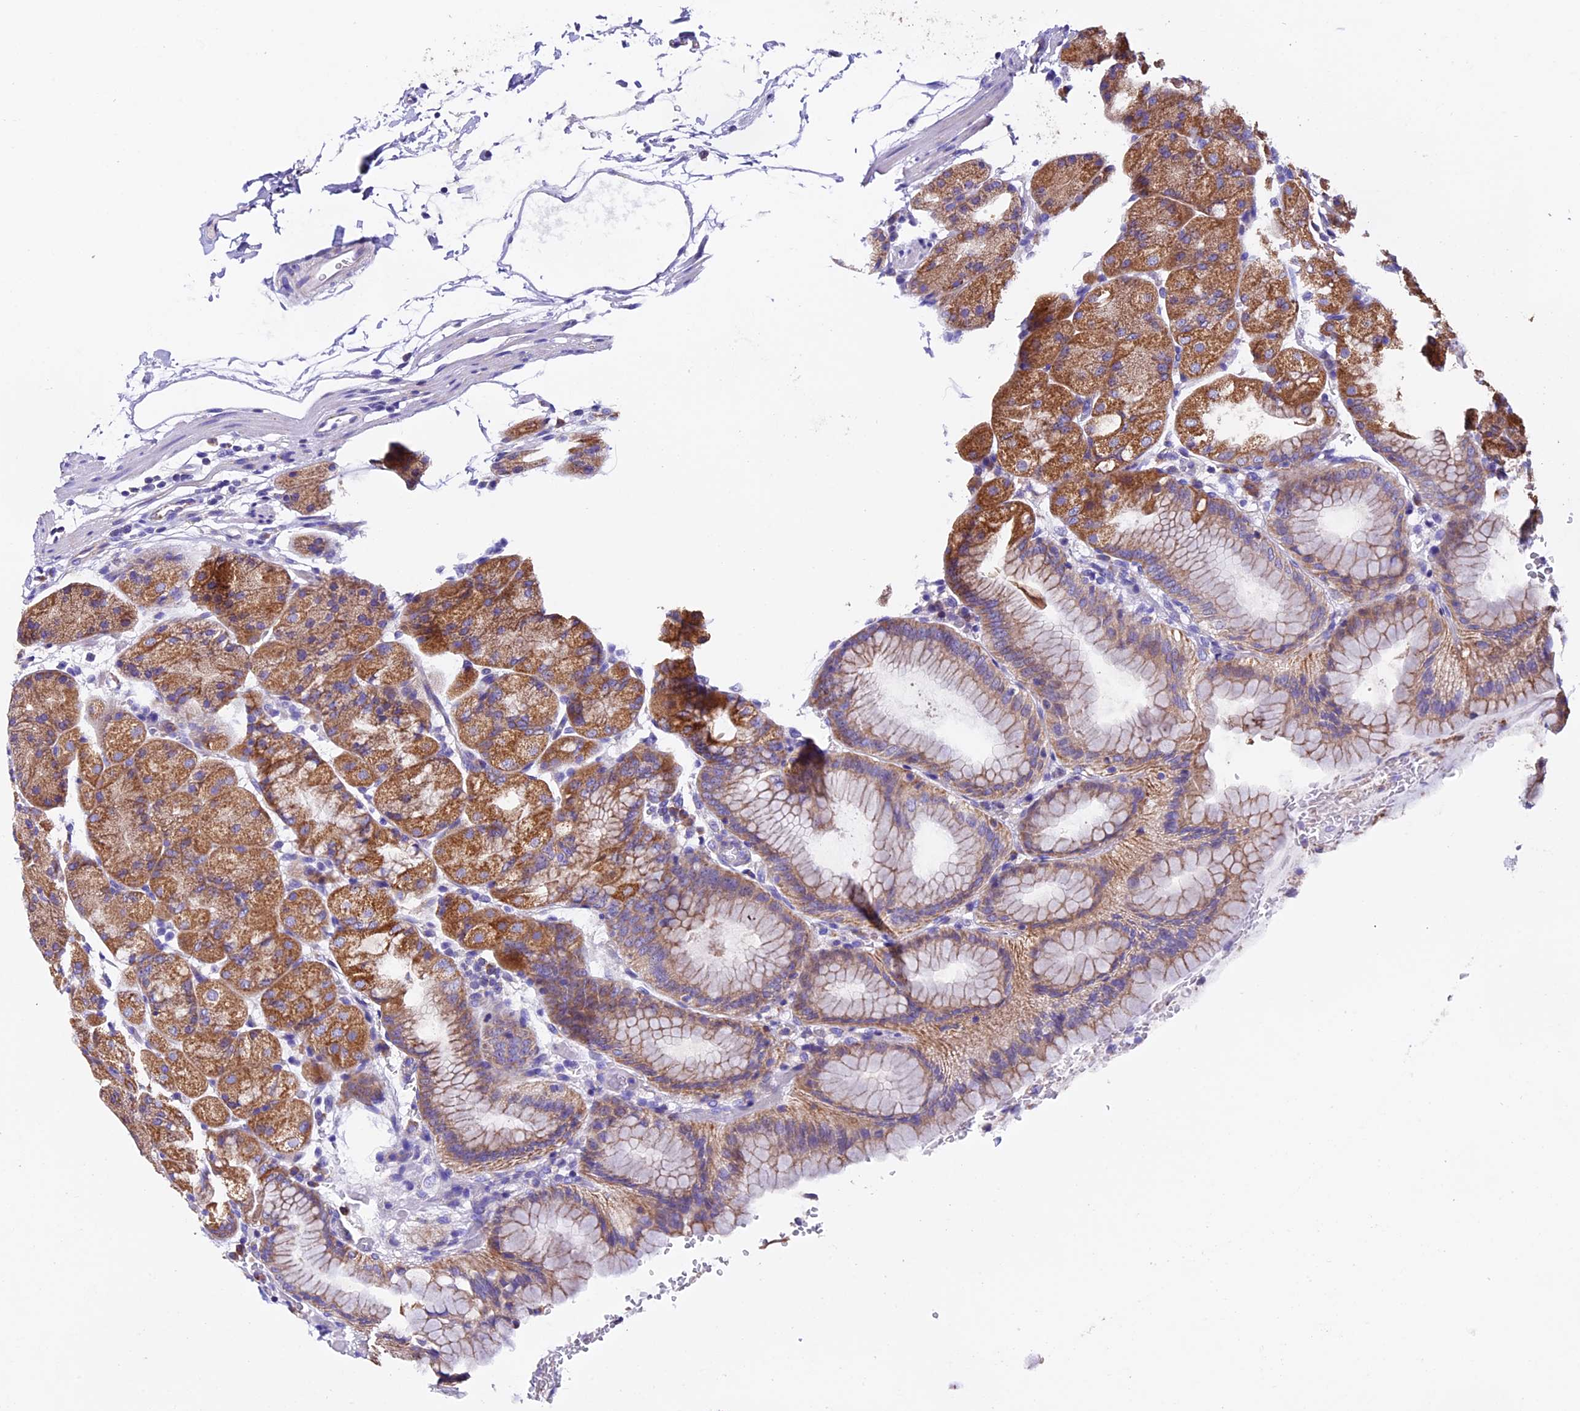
{"staining": {"intensity": "moderate", "quantity": ">75%", "location": "cytoplasmic/membranous"}, "tissue": "stomach", "cell_type": "Glandular cells", "image_type": "normal", "snomed": [{"axis": "morphology", "description": "Normal tissue, NOS"}, {"axis": "topography", "description": "Stomach, upper"}, {"axis": "topography", "description": "Stomach, lower"}], "caption": "Protein staining demonstrates moderate cytoplasmic/membranous positivity in approximately >75% of glandular cells in benign stomach. Using DAB (brown) and hematoxylin (blue) stains, captured at high magnification using brightfield microscopy.", "gene": "COMTD1", "patient": {"sex": "male", "age": 62}}